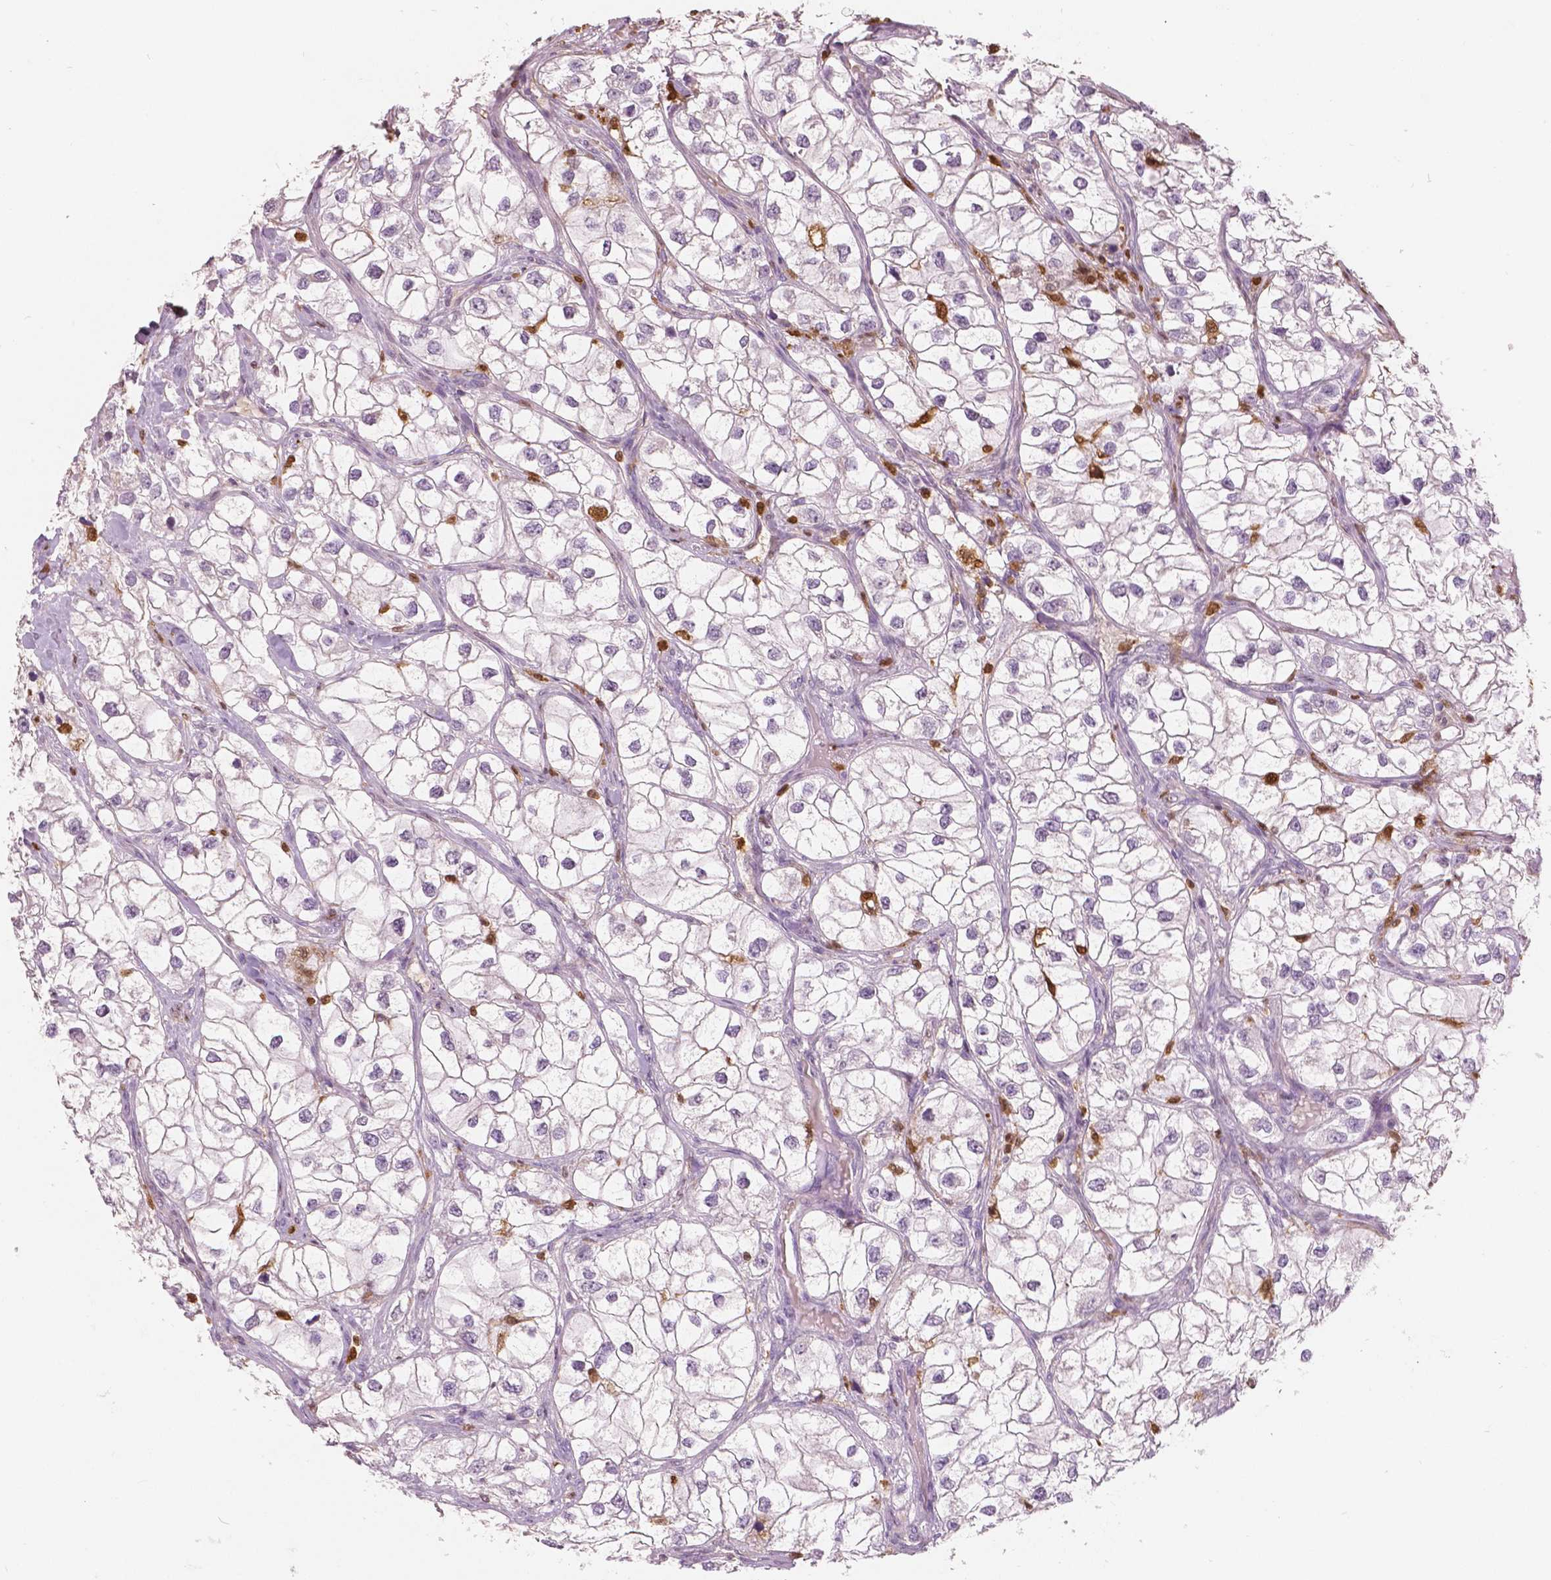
{"staining": {"intensity": "negative", "quantity": "none", "location": "none"}, "tissue": "renal cancer", "cell_type": "Tumor cells", "image_type": "cancer", "snomed": [{"axis": "morphology", "description": "Adenocarcinoma, NOS"}, {"axis": "topography", "description": "Kidney"}], "caption": "Immunohistochemistry of renal cancer (adenocarcinoma) displays no positivity in tumor cells. (Immunohistochemistry (ihc), brightfield microscopy, high magnification).", "gene": "S100A4", "patient": {"sex": "male", "age": 59}}